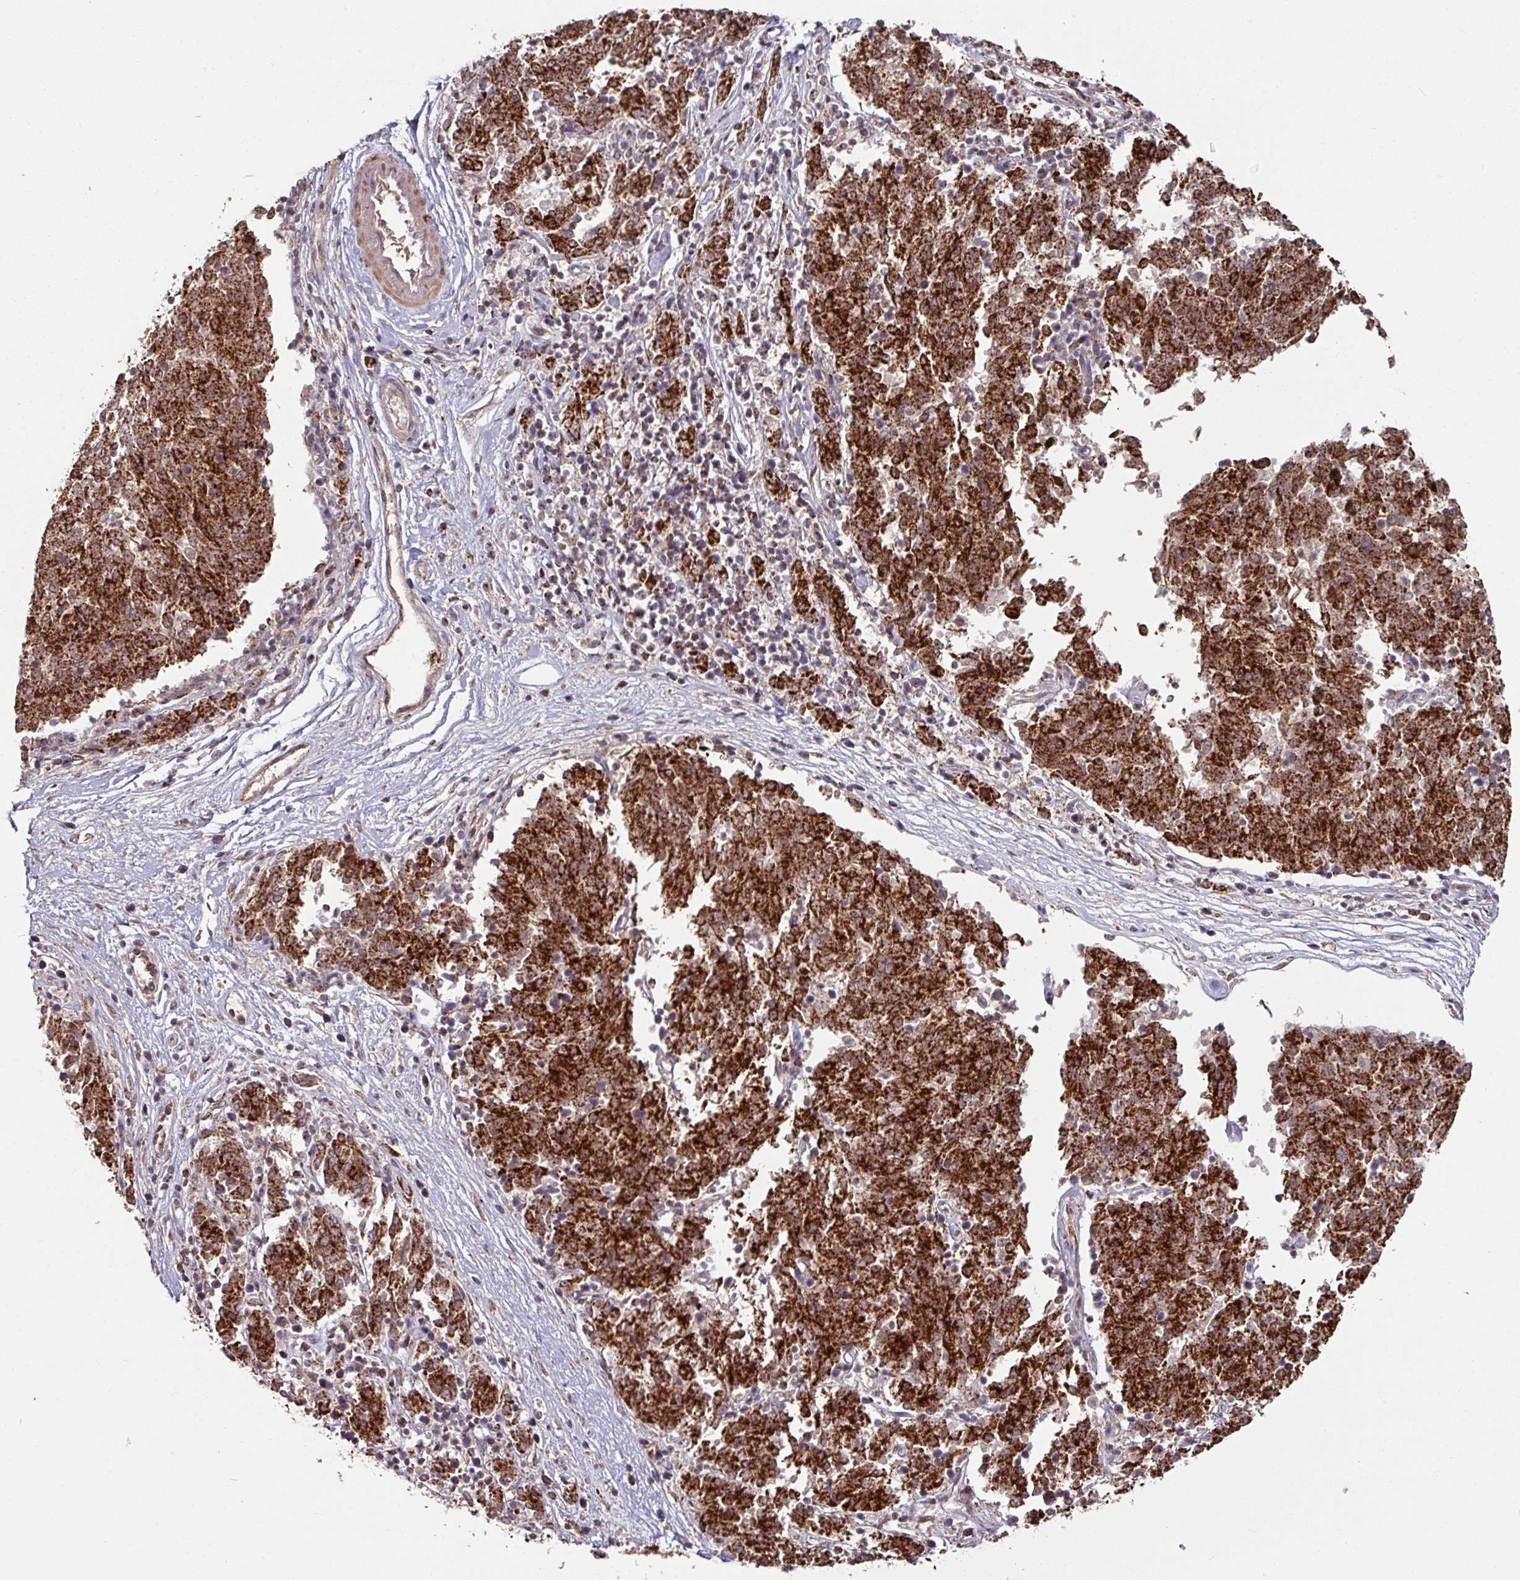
{"staining": {"intensity": "strong", "quantity": ">75%", "location": "cytoplasmic/membranous"}, "tissue": "melanoma", "cell_type": "Tumor cells", "image_type": "cancer", "snomed": [{"axis": "morphology", "description": "Malignant melanoma, NOS"}, {"axis": "topography", "description": "Skin"}], "caption": "Immunohistochemical staining of human melanoma displays strong cytoplasmic/membranous protein expression in about >75% of tumor cells.", "gene": "OR2D3", "patient": {"sex": "female", "age": 72}}